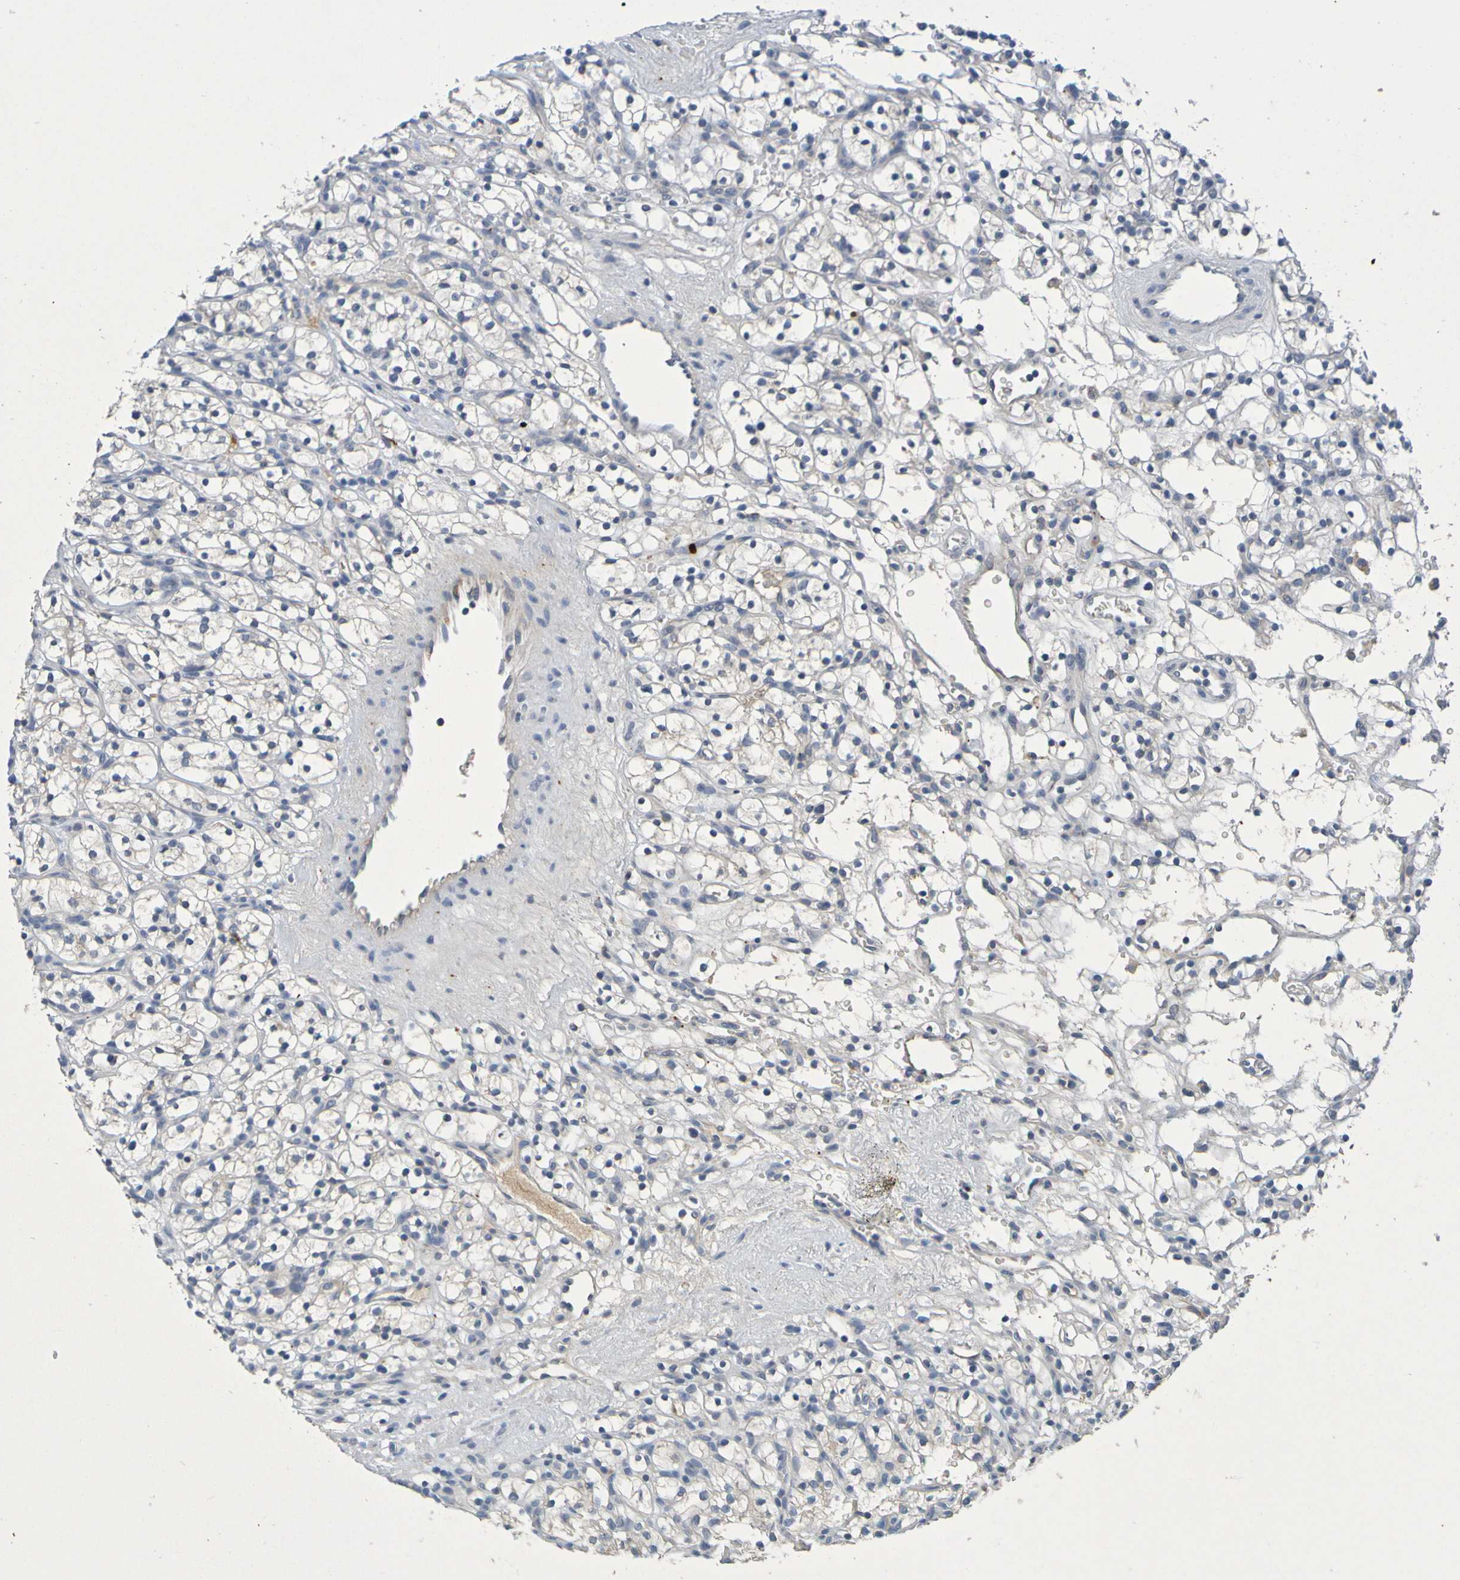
{"staining": {"intensity": "weak", "quantity": "25%-75%", "location": "cytoplasmic/membranous"}, "tissue": "renal cancer", "cell_type": "Tumor cells", "image_type": "cancer", "snomed": [{"axis": "morphology", "description": "Adenocarcinoma, NOS"}, {"axis": "topography", "description": "Kidney"}], "caption": "The histopathology image exhibits a brown stain indicating the presence of a protein in the cytoplasmic/membranous of tumor cells in renal cancer. Nuclei are stained in blue.", "gene": "IL10", "patient": {"sex": "female", "age": 57}}